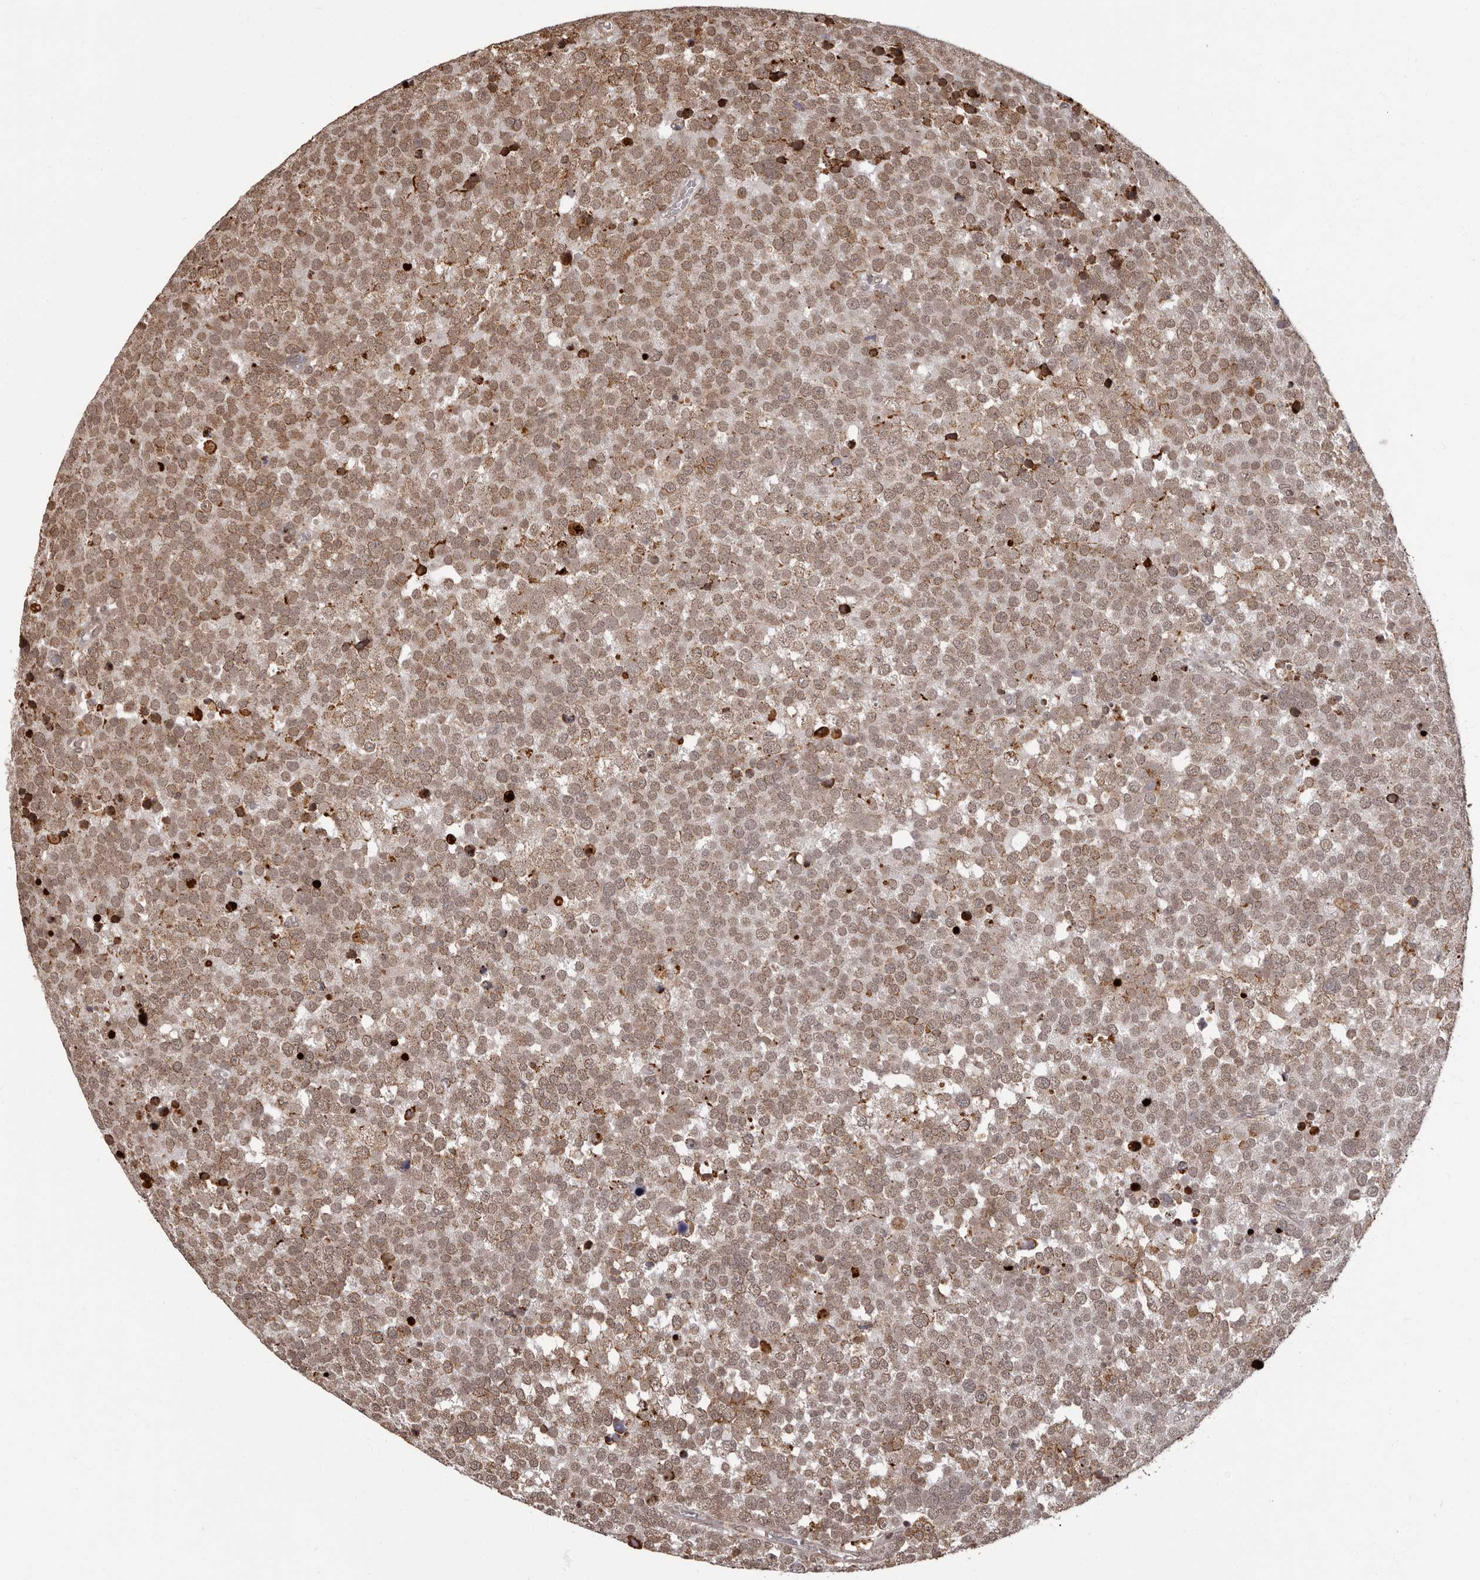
{"staining": {"intensity": "moderate", "quantity": ">75%", "location": "nuclear"}, "tissue": "testis cancer", "cell_type": "Tumor cells", "image_type": "cancer", "snomed": [{"axis": "morphology", "description": "Seminoma, NOS"}, {"axis": "topography", "description": "Testis"}], "caption": "Seminoma (testis) was stained to show a protein in brown. There is medium levels of moderate nuclear staining in approximately >75% of tumor cells. (DAB (3,3'-diaminobenzidine) IHC, brown staining for protein, blue staining for nuclei).", "gene": "IL32", "patient": {"sex": "male", "age": 71}}